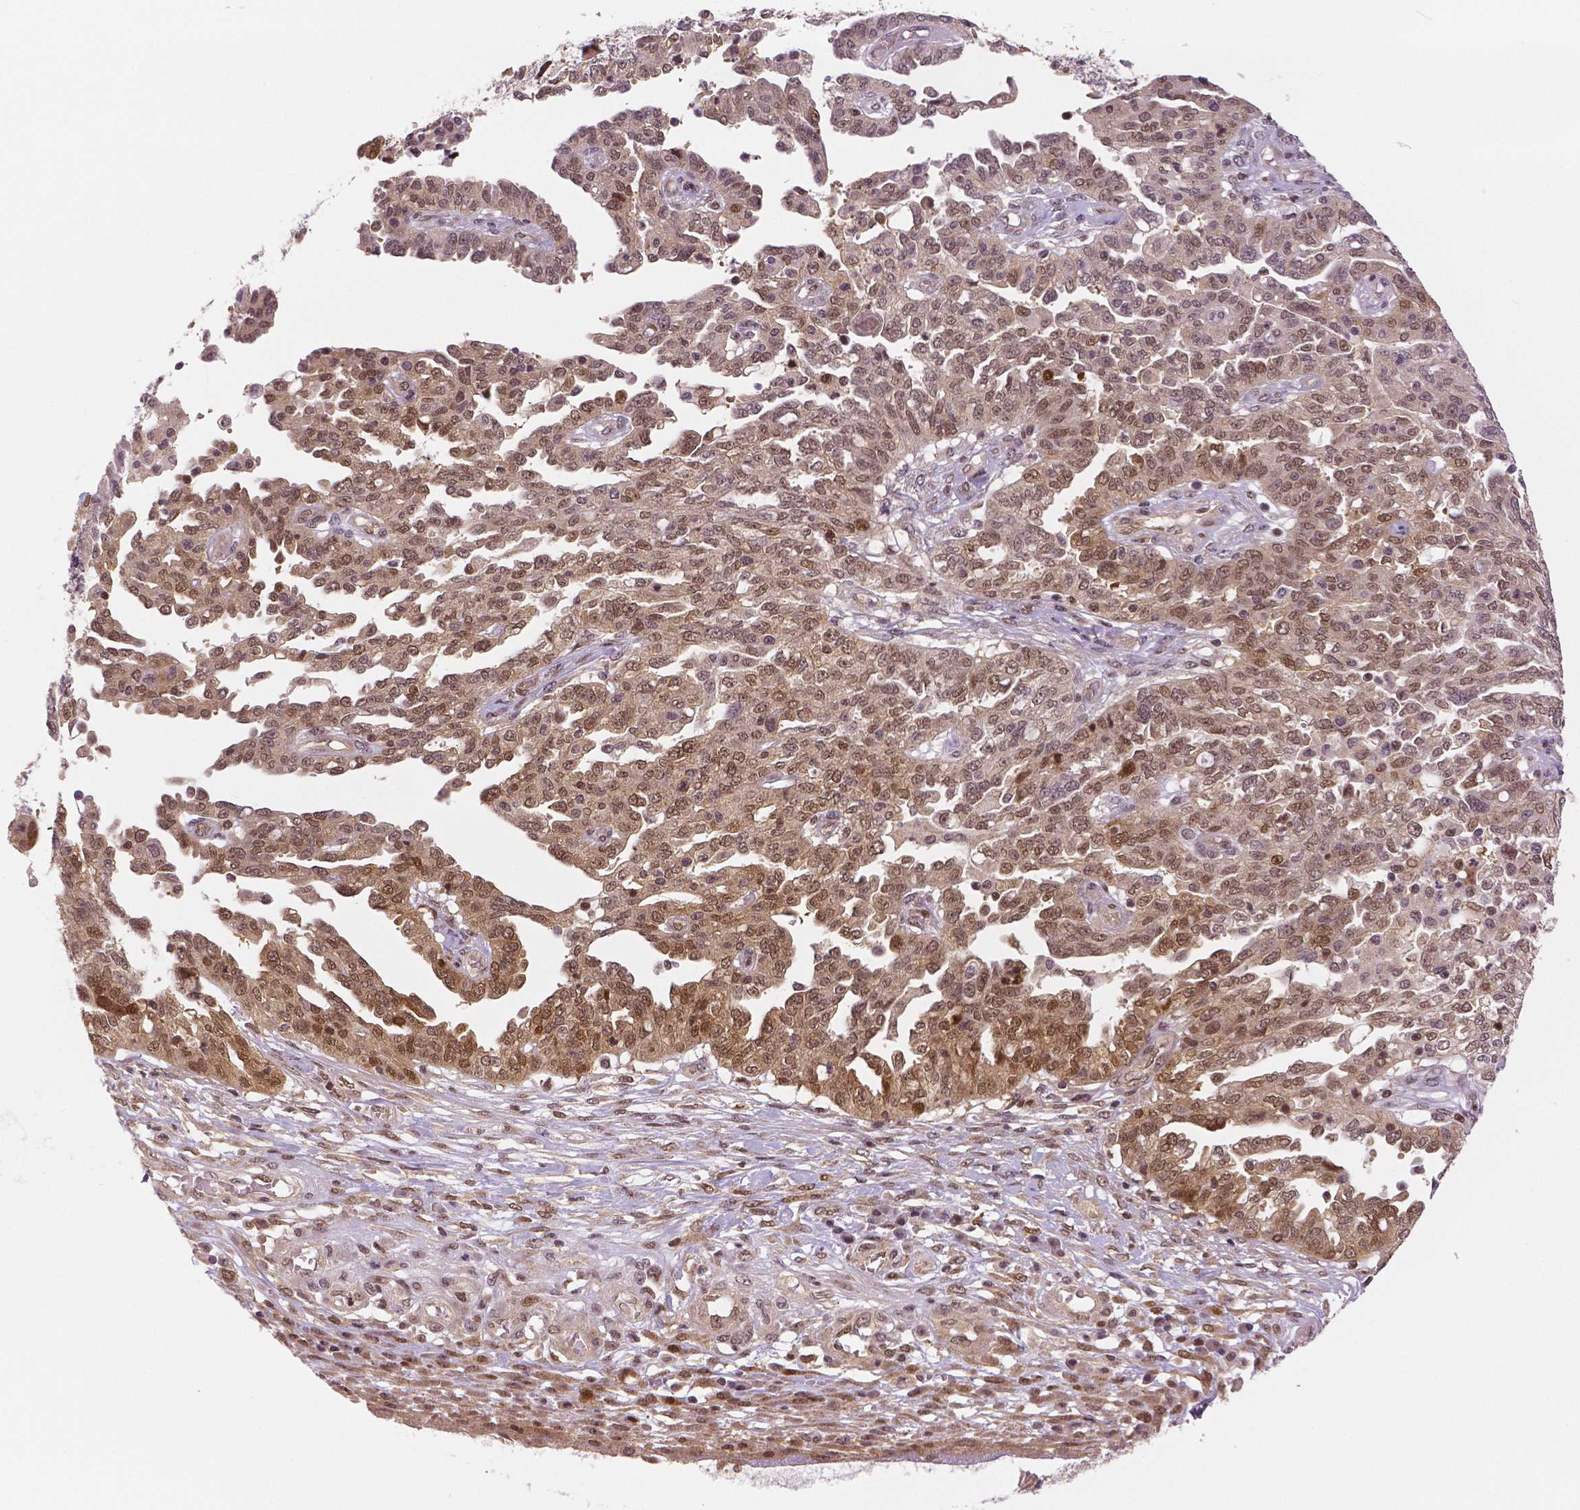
{"staining": {"intensity": "moderate", "quantity": ">75%", "location": "cytoplasmic/membranous,nuclear"}, "tissue": "ovarian cancer", "cell_type": "Tumor cells", "image_type": "cancer", "snomed": [{"axis": "morphology", "description": "Cystadenocarcinoma, serous, NOS"}, {"axis": "topography", "description": "Ovary"}], "caption": "A medium amount of moderate cytoplasmic/membranous and nuclear staining is seen in approximately >75% of tumor cells in ovarian serous cystadenocarcinoma tissue.", "gene": "STAT3", "patient": {"sex": "female", "age": 67}}